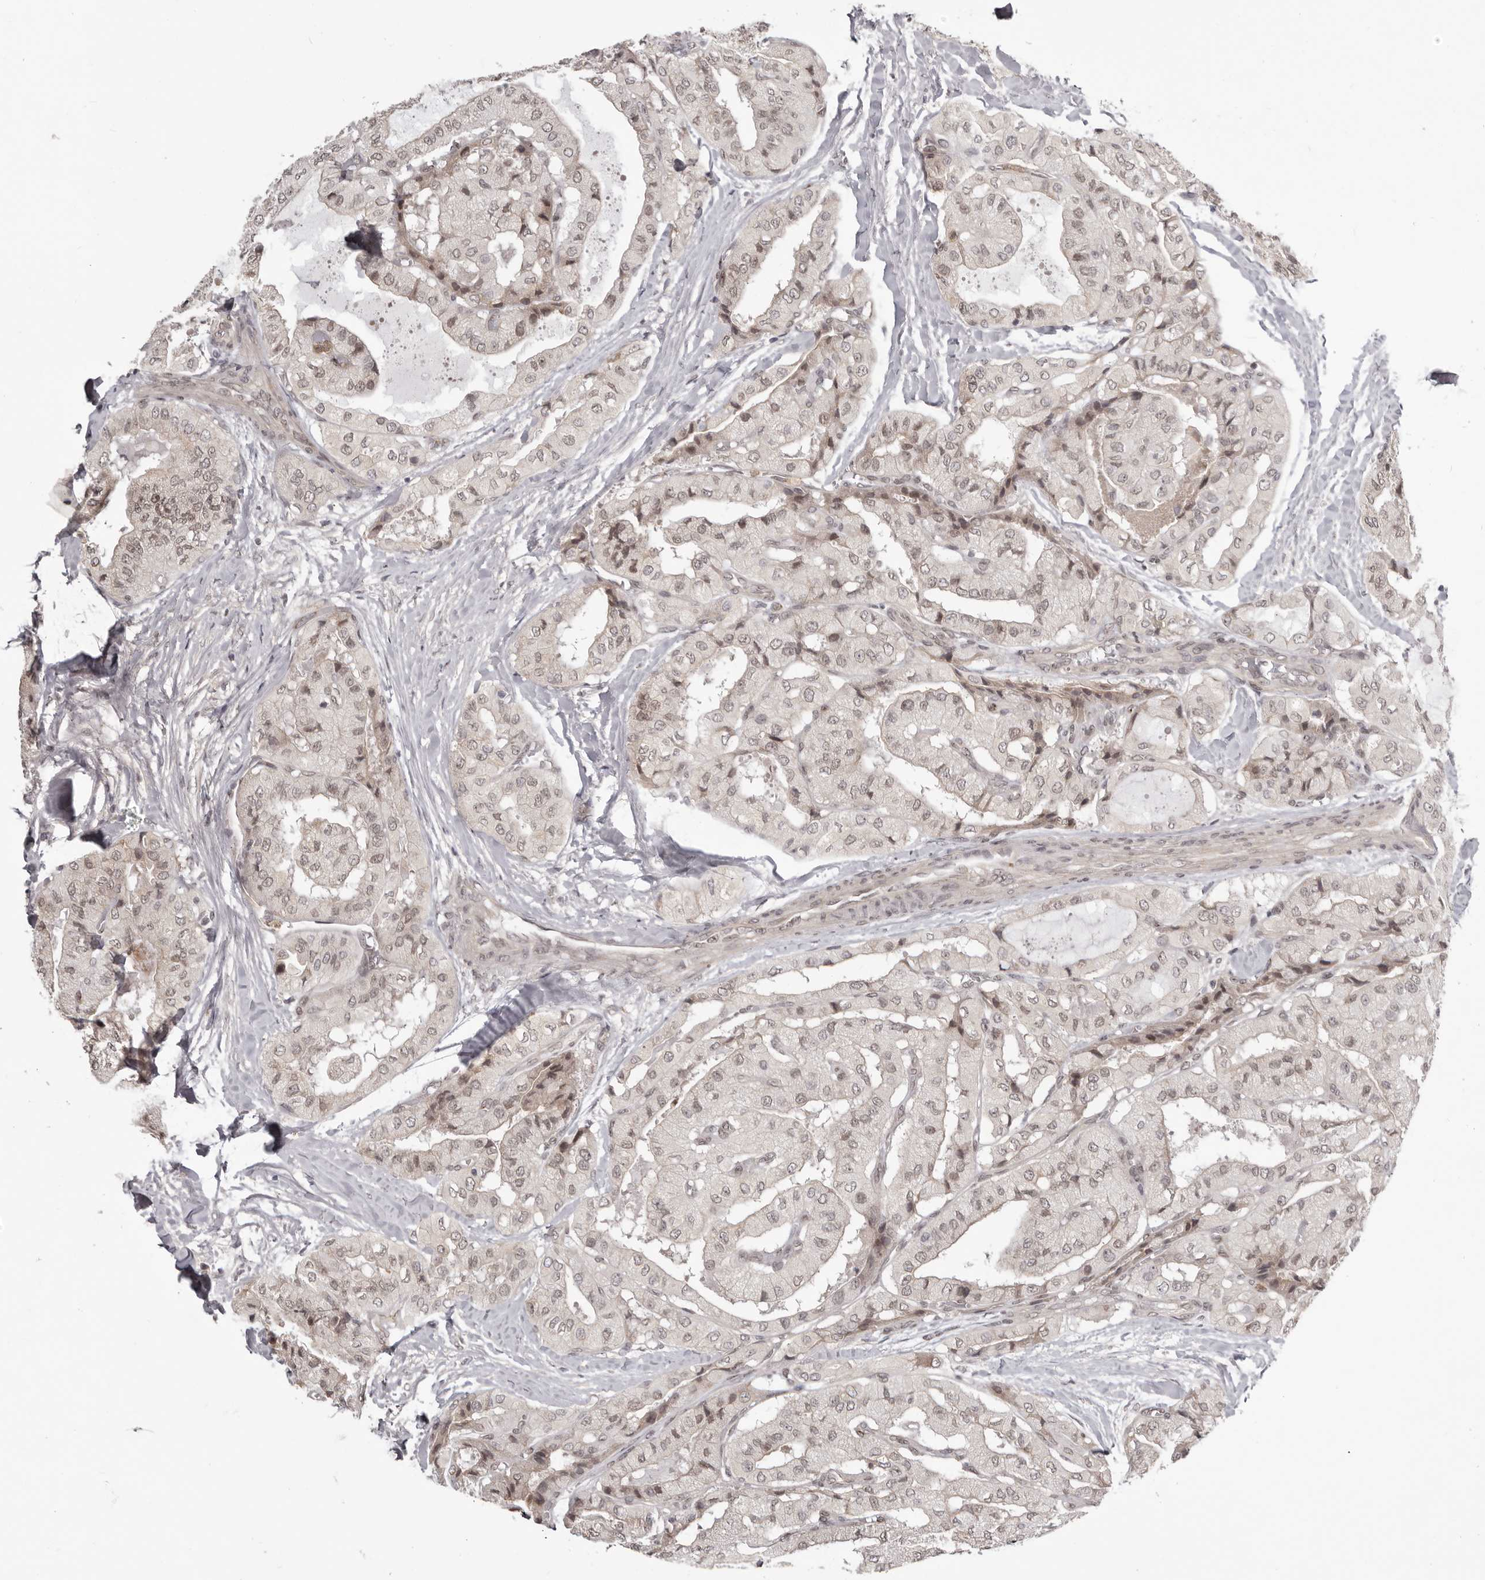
{"staining": {"intensity": "negative", "quantity": "none", "location": "none"}, "tissue": "thyroid cancer", "cell_type": "Tumor cells", "image_type": "cancer", "snomed": [{"axis": "morphology", "description": "Papillary adenocarcinoma, NOS"}, {"axis": "topography", "description": "Thyroid gland"}], "caption": "Papillary adenocarcinoma (thyroid) was stained to show a protein in brown. There is no significant positivity in tumor cells. (DAB IHC with hematoxylin counter stain).", "gene": "RNF2", "patient": {"sex": "female", "age": 59}}